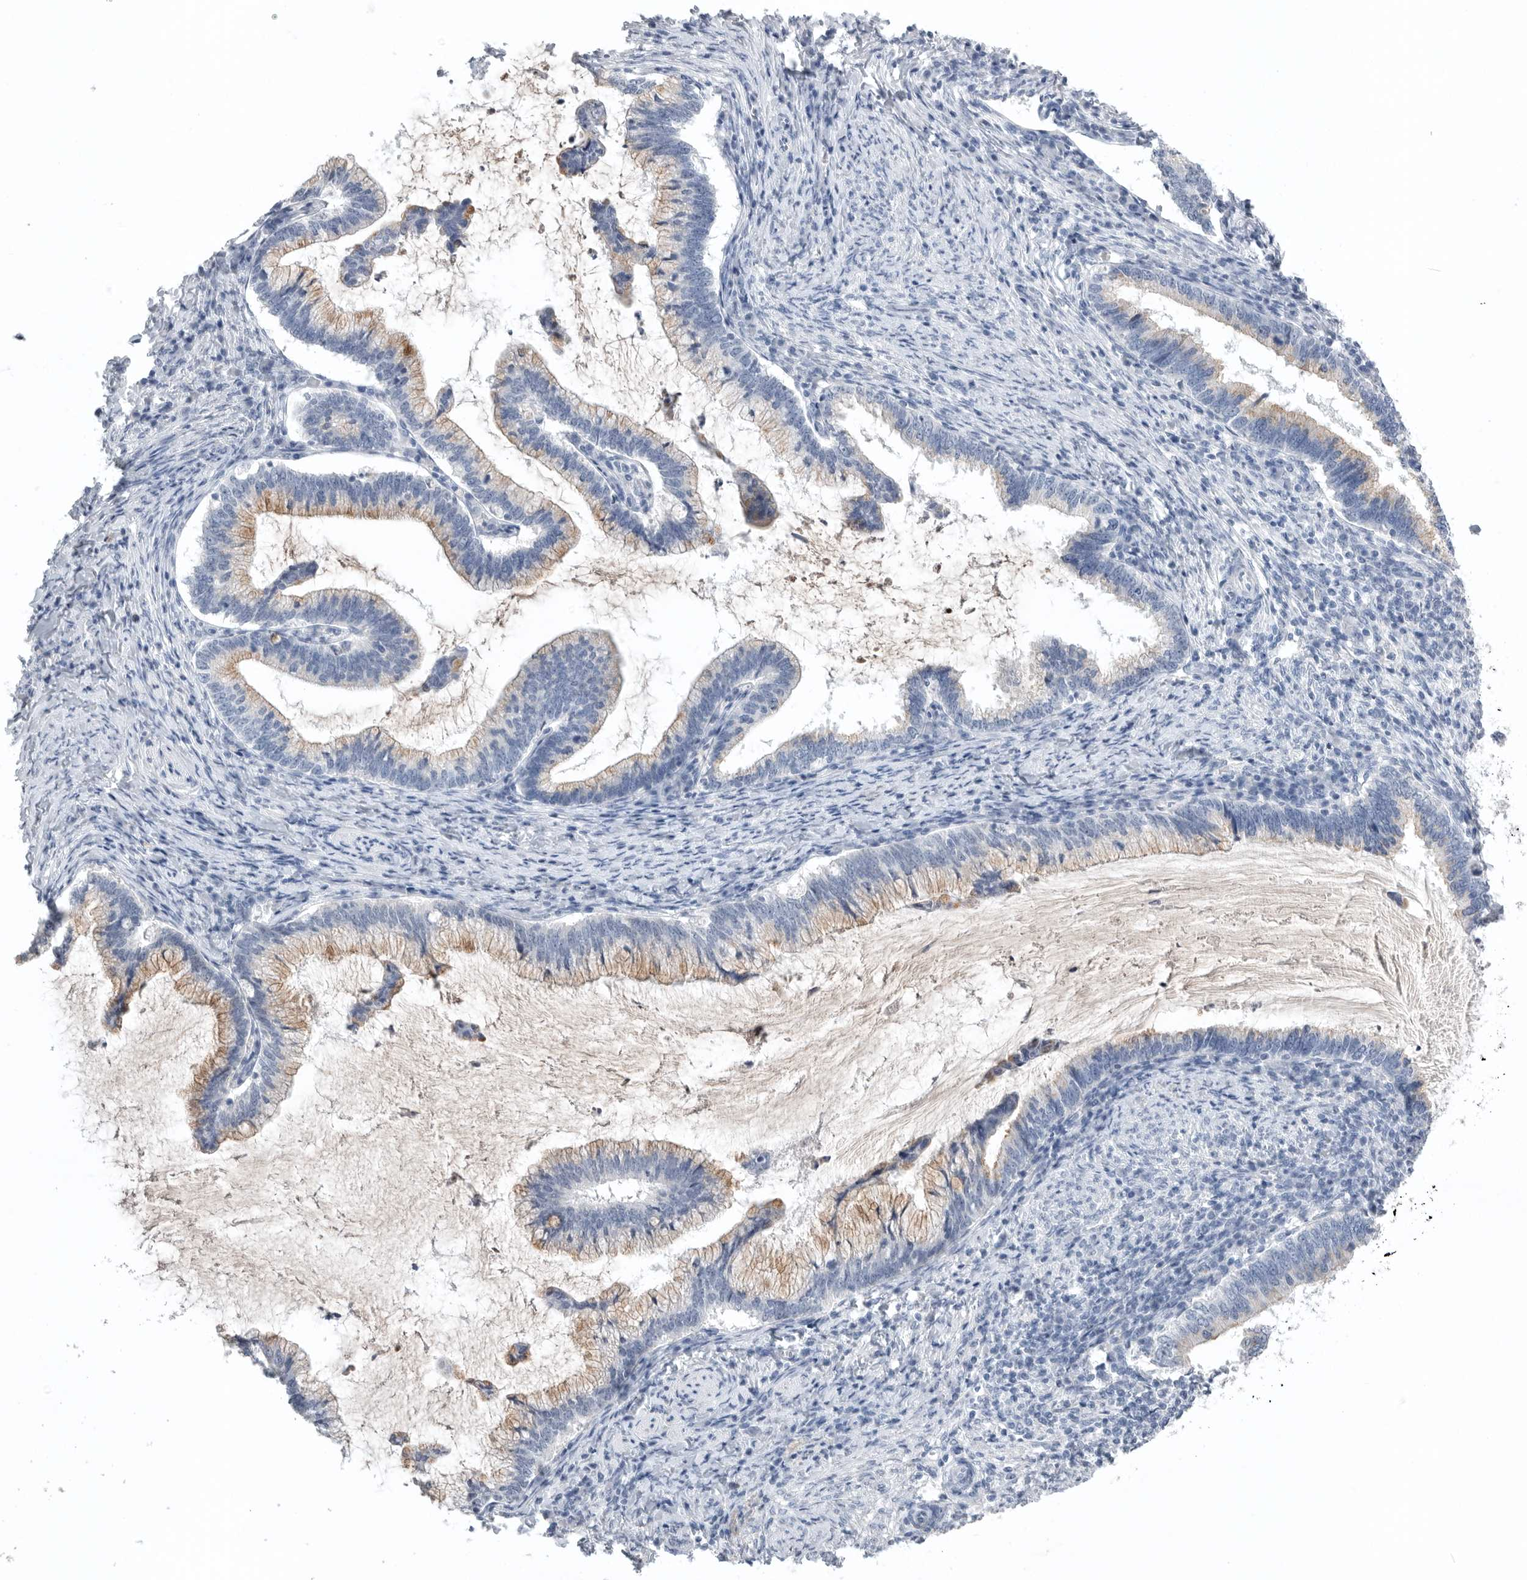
{"staining": {"intensity": "moderate", "quantity": "25%-75%", "location": "cytoplasmic/membranous"}, "tissue": "cervical cancer", "cell_type": "Tumor cells", "image_type": "cancer", "snomed": [{"axis": "morphology", "description": "Adenocarcinoma, NOS"}, {"axis": "topography", "description": "Cervix"}], "caption": "Human cervical cancer (adenocarcinoma) stained with a brown dye reveals moderate cytoplasmic/membranous positive staining in approximately 25%-75% of tumor cells.", "gene": "TIMP1", "patient": {"sex": "female", "age": 36}}